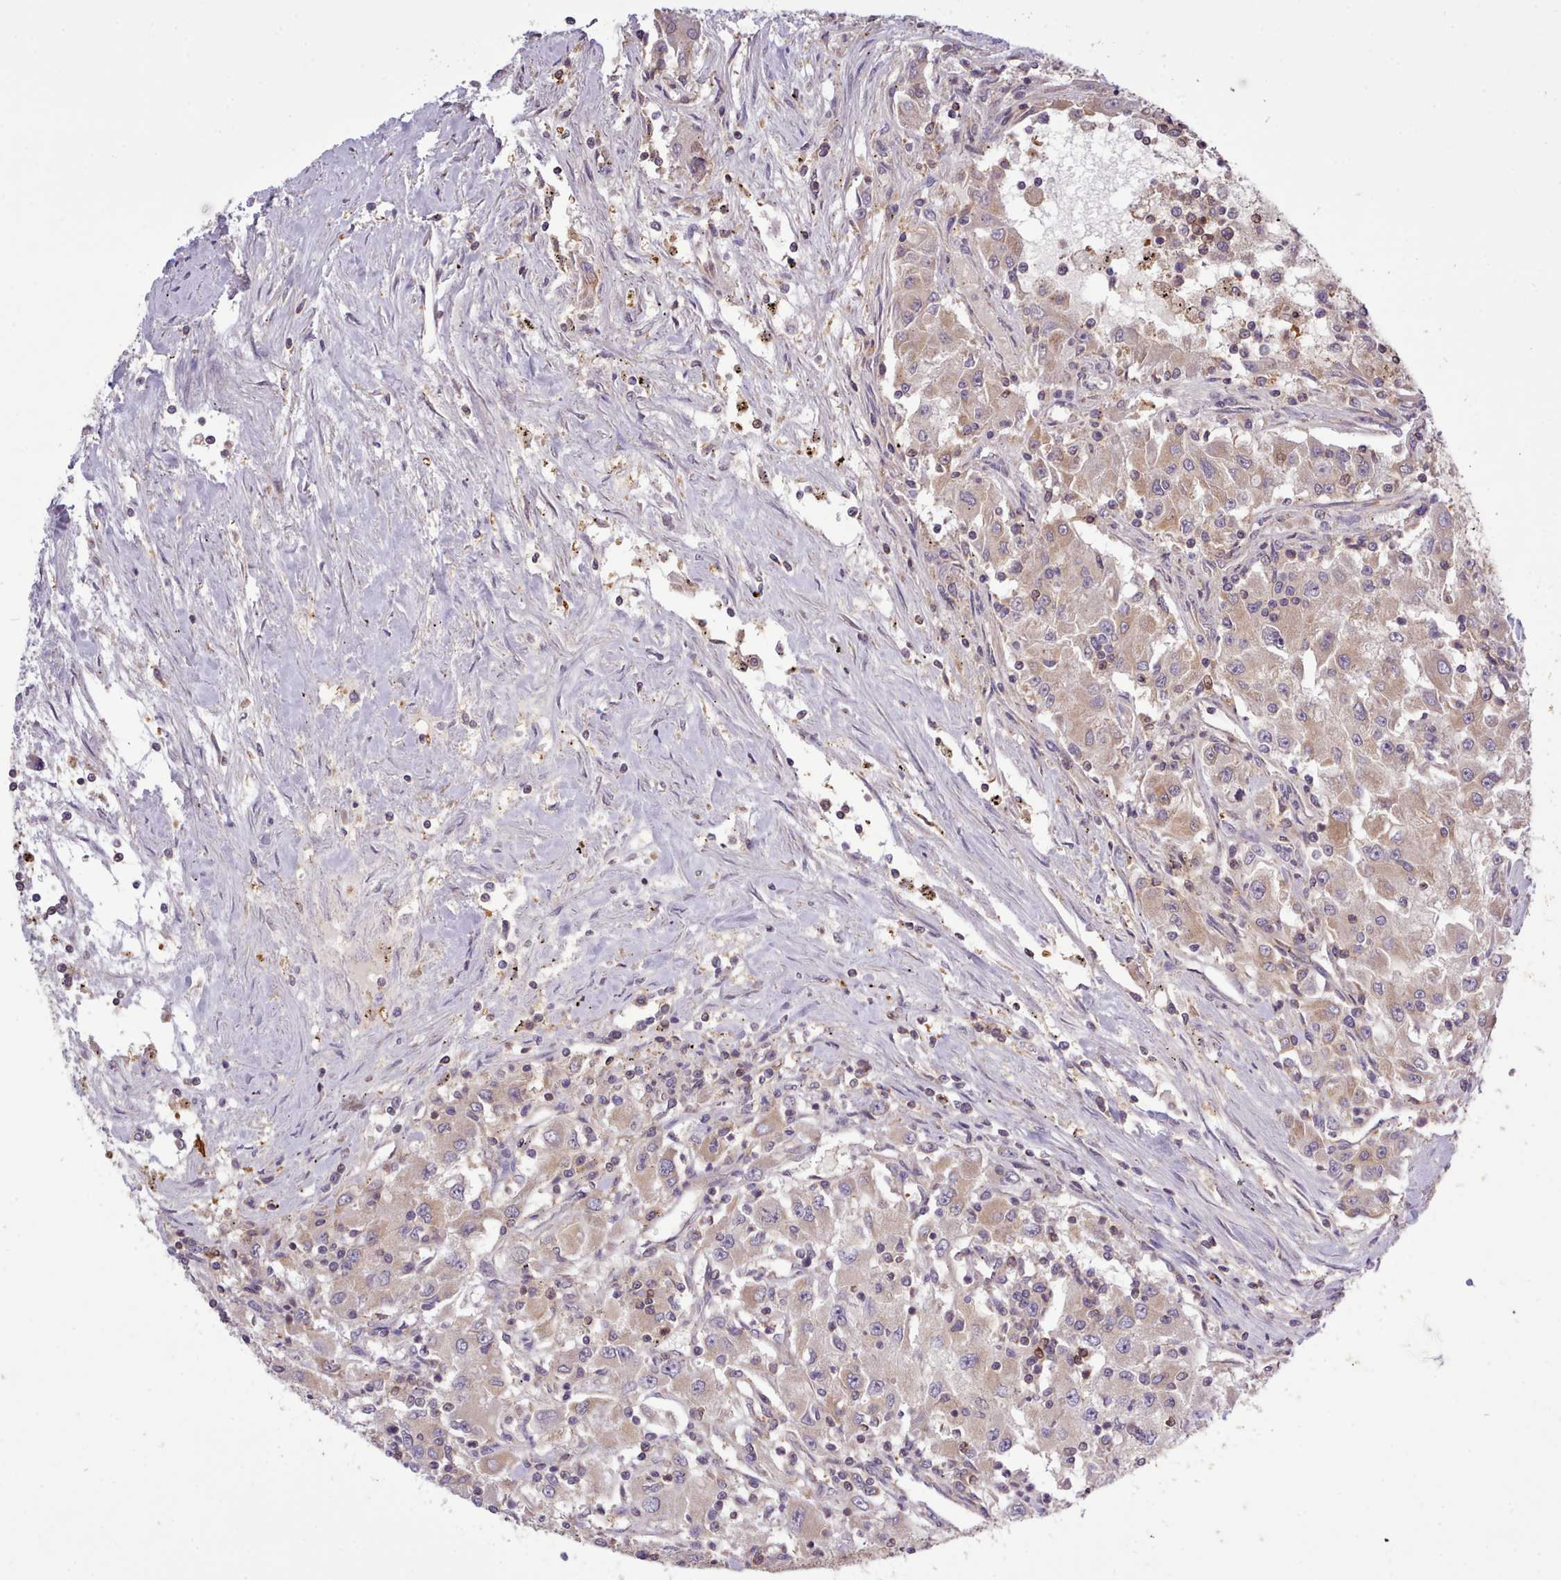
{"staining": {"intensity": "weak", "quantity": "25%-75%", "location": "cytoplasmic/membranous"}, "tissue": "renal cancer", "cell_type": "Tumor cells", "image_type": "cancer", "snomed": [{"axis": "morphology", "description": "Adenocarcinoma, NOS"}, {"axis": "topography", "description": "Kidney"}], "caption": "Weak cytoplasmic/membranous staining for a protein is seen in about 25%-75% of tumor cells of renal adenocarcinoma using immunohistochemistry.", "gene": "ARL17A", "patient": {"sex": "female", "age": 67}}